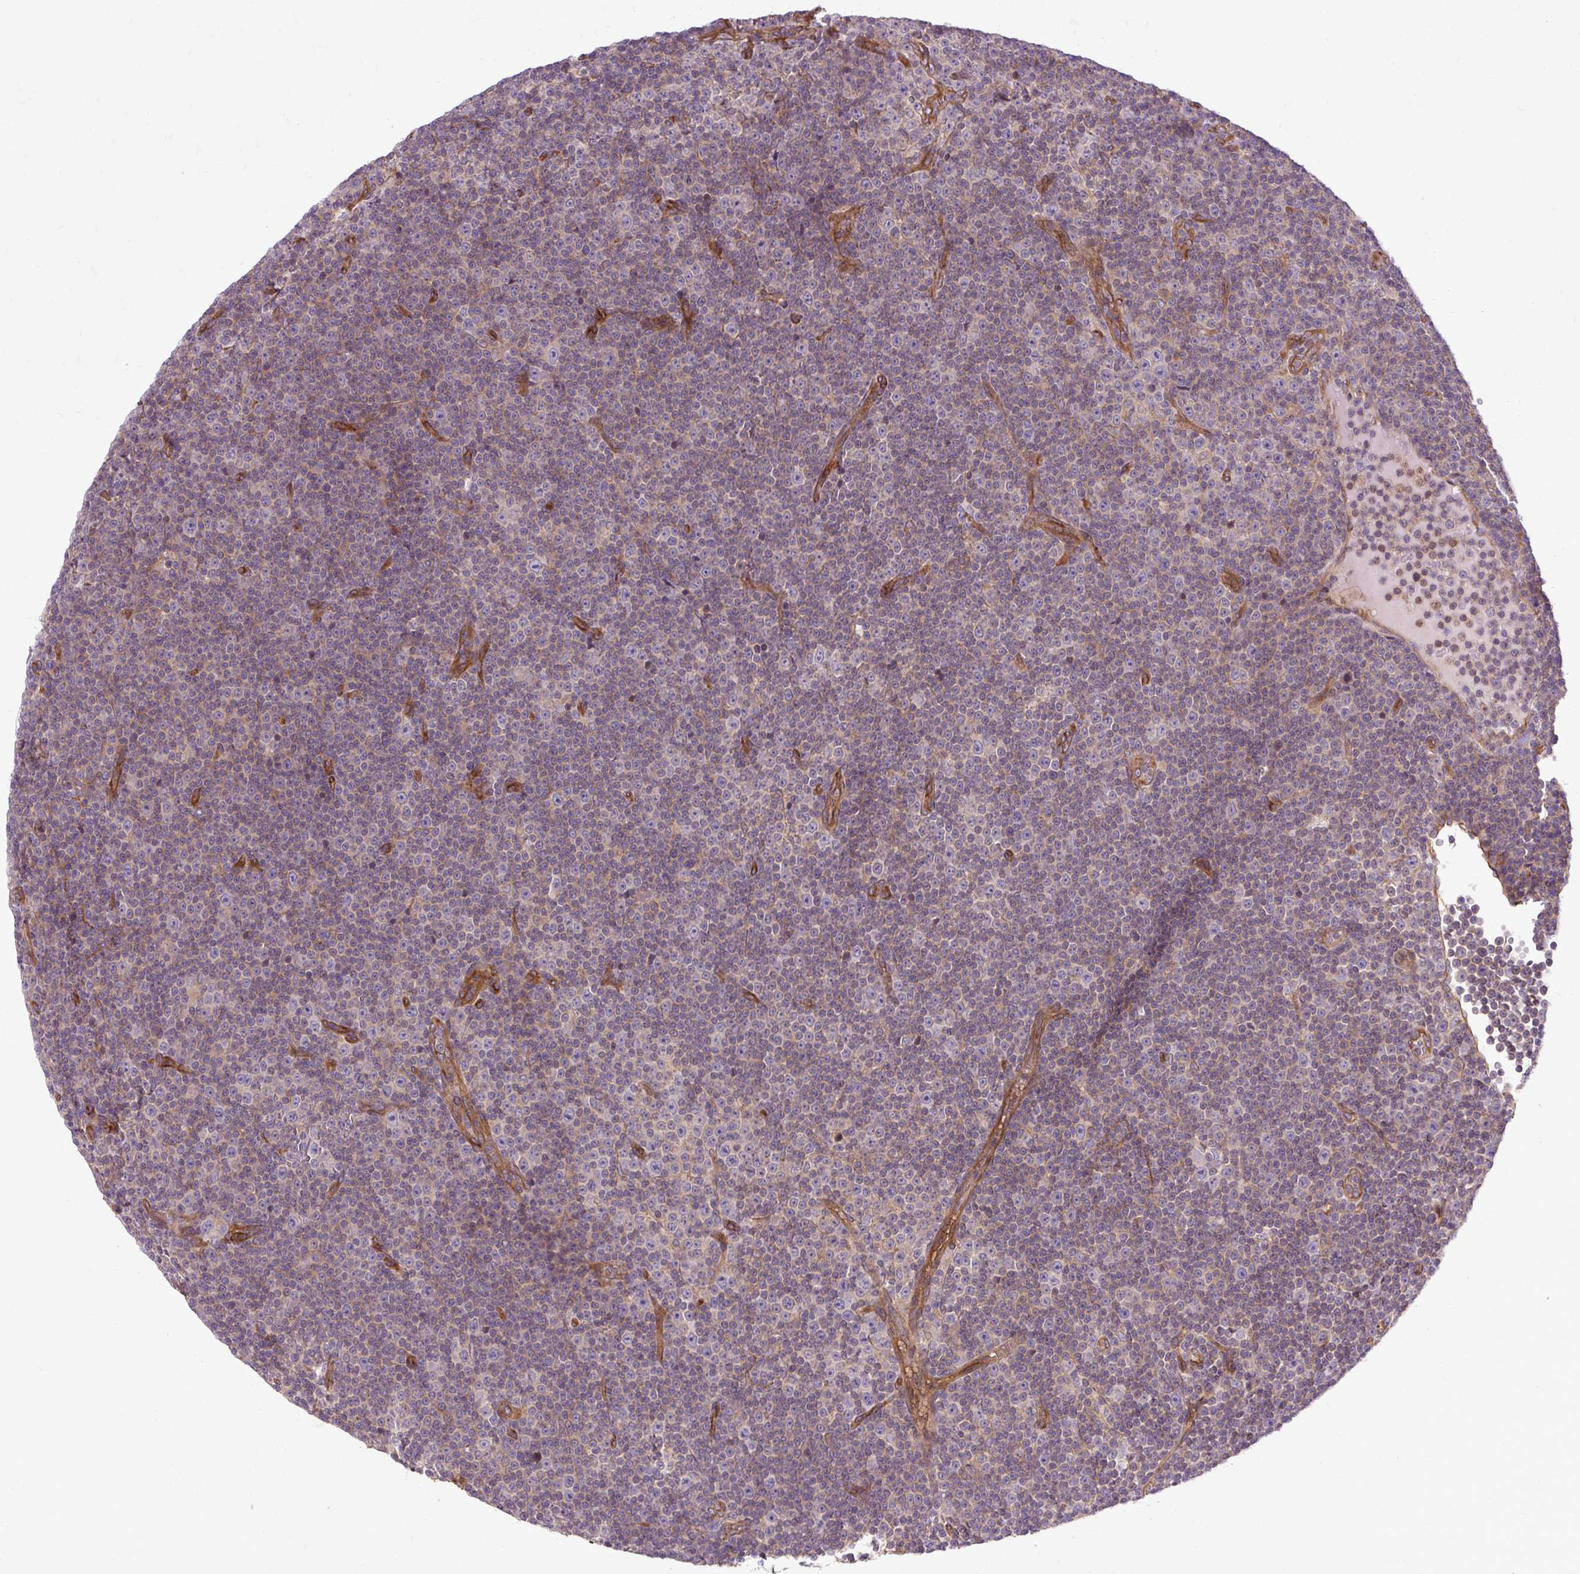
{"staining": {"intensity": "negative", "quantity": "none", "location": "none"}, "tissue": "lymphoma", "cell_type": "Tumor cells", "image_type": "cancer", "snomed": [{"axis": "morphology", "description": "Malignant lymphoma, non-Hodgkin's type, Low grade"}, {"axis": "topography", "description": "Lymph node"}], "caption": "Immunohistochemistry micrograph of neoplastic tissue: malignant lymphoma, non-Hodgkin's type (low-grade) stained with DAB (3,3'-diaminobenzidine) shows no significant protein expression in tumor cells. Nuclei are stained in blue.", "gene": "CCDC93", "patient": {"sex": "female", "age": 67}}